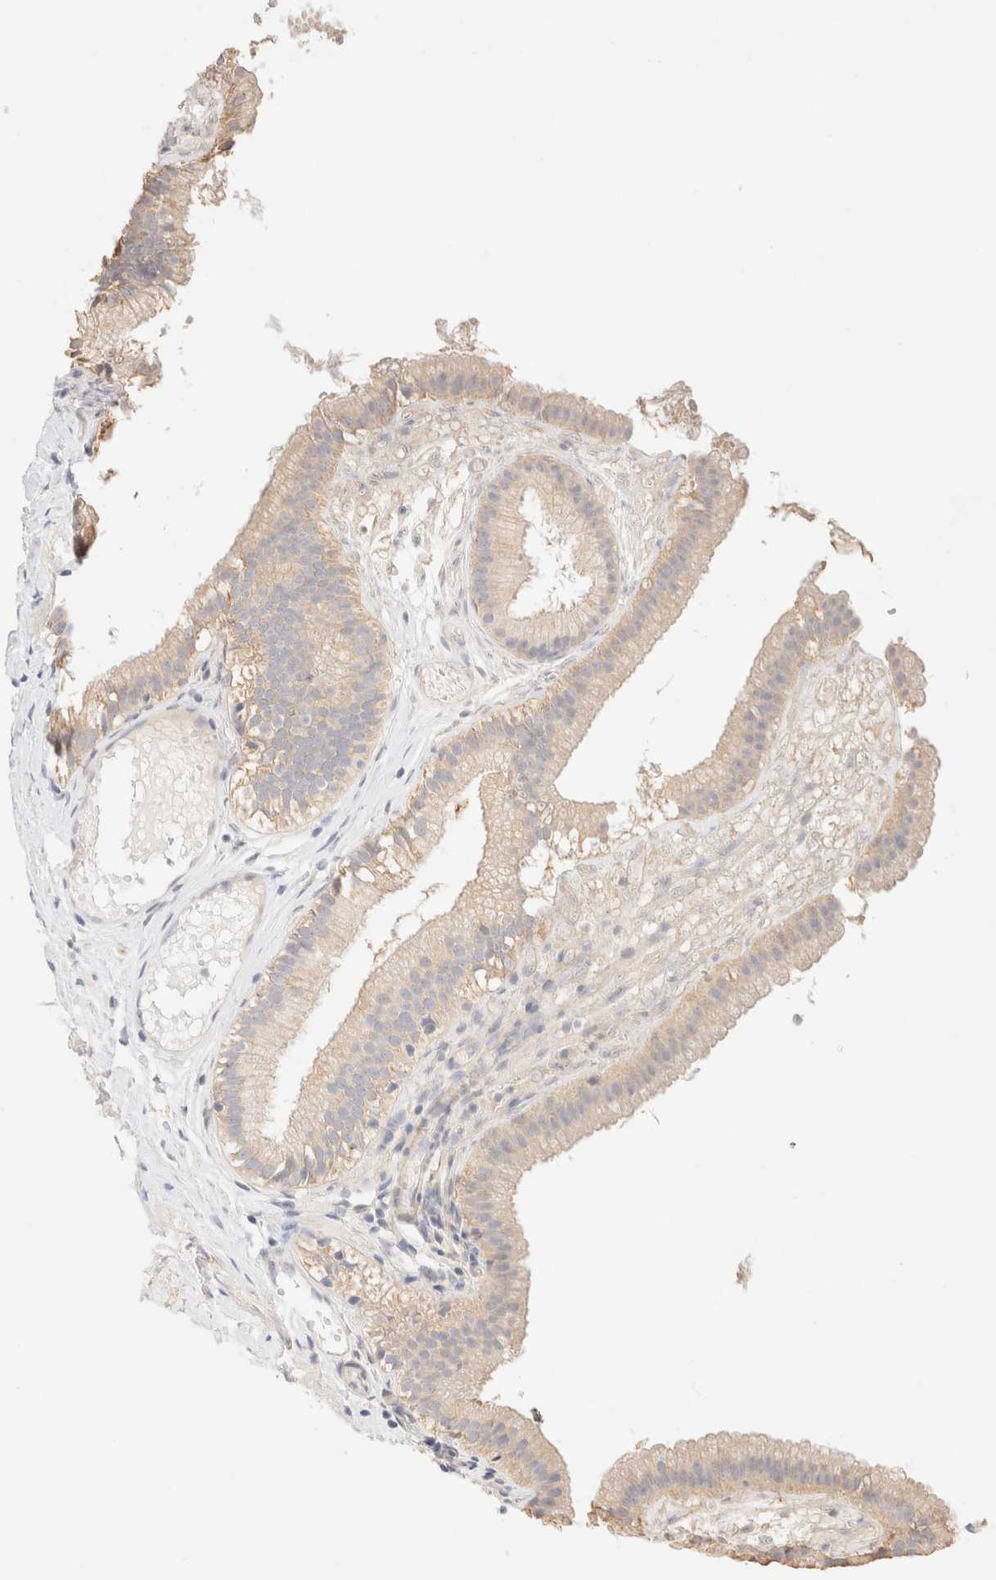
{"staining": {"intensity": "weak", "quantity": "25%-75%", "location": "cytoplasmic/membranous"}, "tissue": "gallbladder", "cell_type": "Glandular cells", "image_type": "normal", "snomed": [{"axis": "morphology", "description": "Normal tissue, NOS"}, {"axis": "topography", "description": "Gallbladder"}], "caption": "Unremarkable gallbladder was stained to show a protein in brown. There is low levels of weak cytoplasmic/membranous staining in approximately 25%-75% of glandular cells. (Stains: DAB in brown, nuclei in blue, Microscopy: brightfield microscopy at high magnification).", "gene": "SNTB1", "patient": {"sex": "female", "age": 26}}